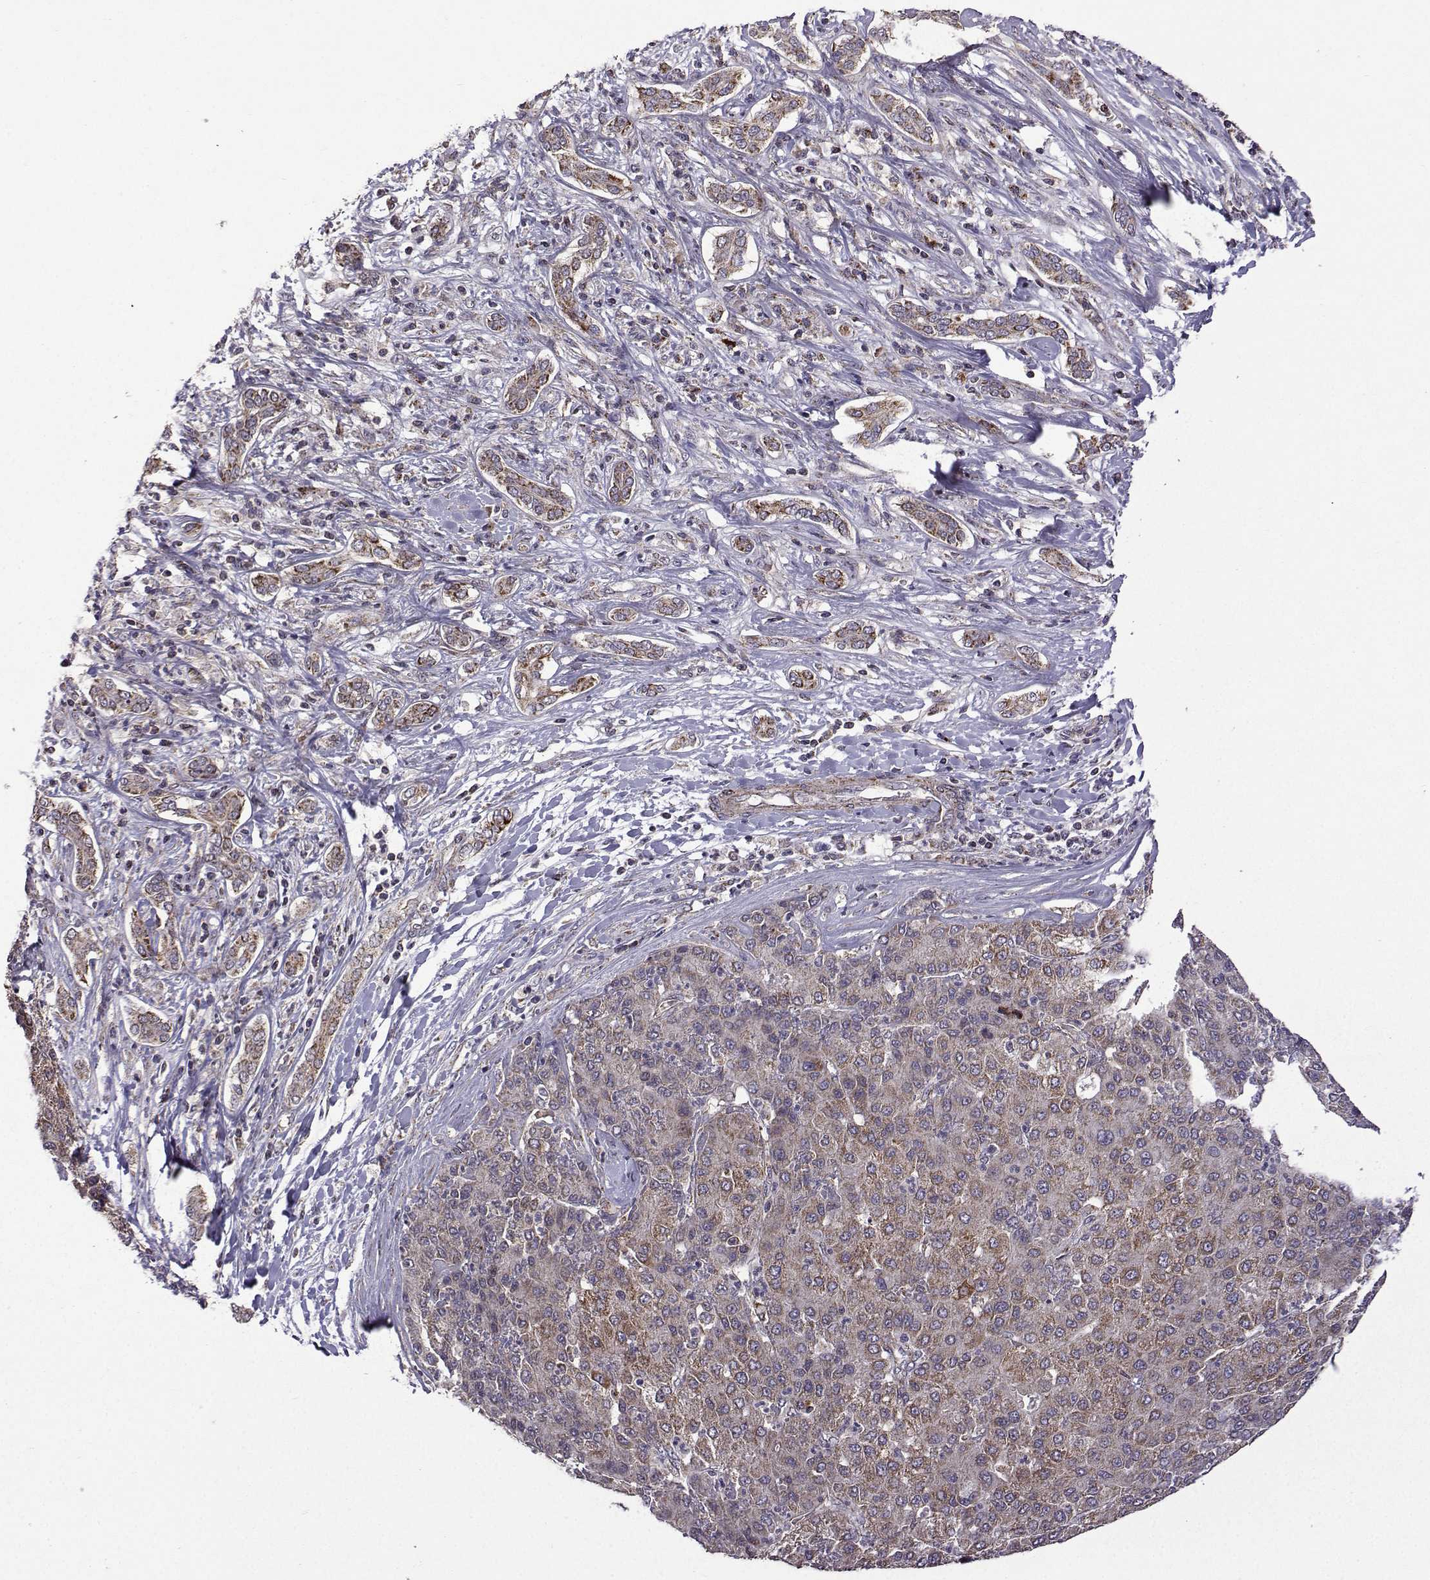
{"staining": {"intensity": "moderate", "quantity": "<25%", "location": "cytoplasmic/membranous"}, "tissue": "liver cancer", "cell_type": "Tumor cells", "image_type": "cancer", "snomed": [{"axis": "morphology", "description": "Carcinoma, Hepatocellular, NOS"}, {"axis": "topography", "description": "Liver"}], "caption": "DAB immunohistochemical staining of human liver cancer (hepatocellular carcinoma) displays moderate cytoplasmic/membranous protein positivity in approximately <25% of tumor cells. Using DAB (3,3'-diaminobenzidine) (brown) and hematoxylin (blue) stains, captured at high magnification using brightfield microscopy.", "gene": "TAB2", "patient": {"sex": "male", "age": 65}}